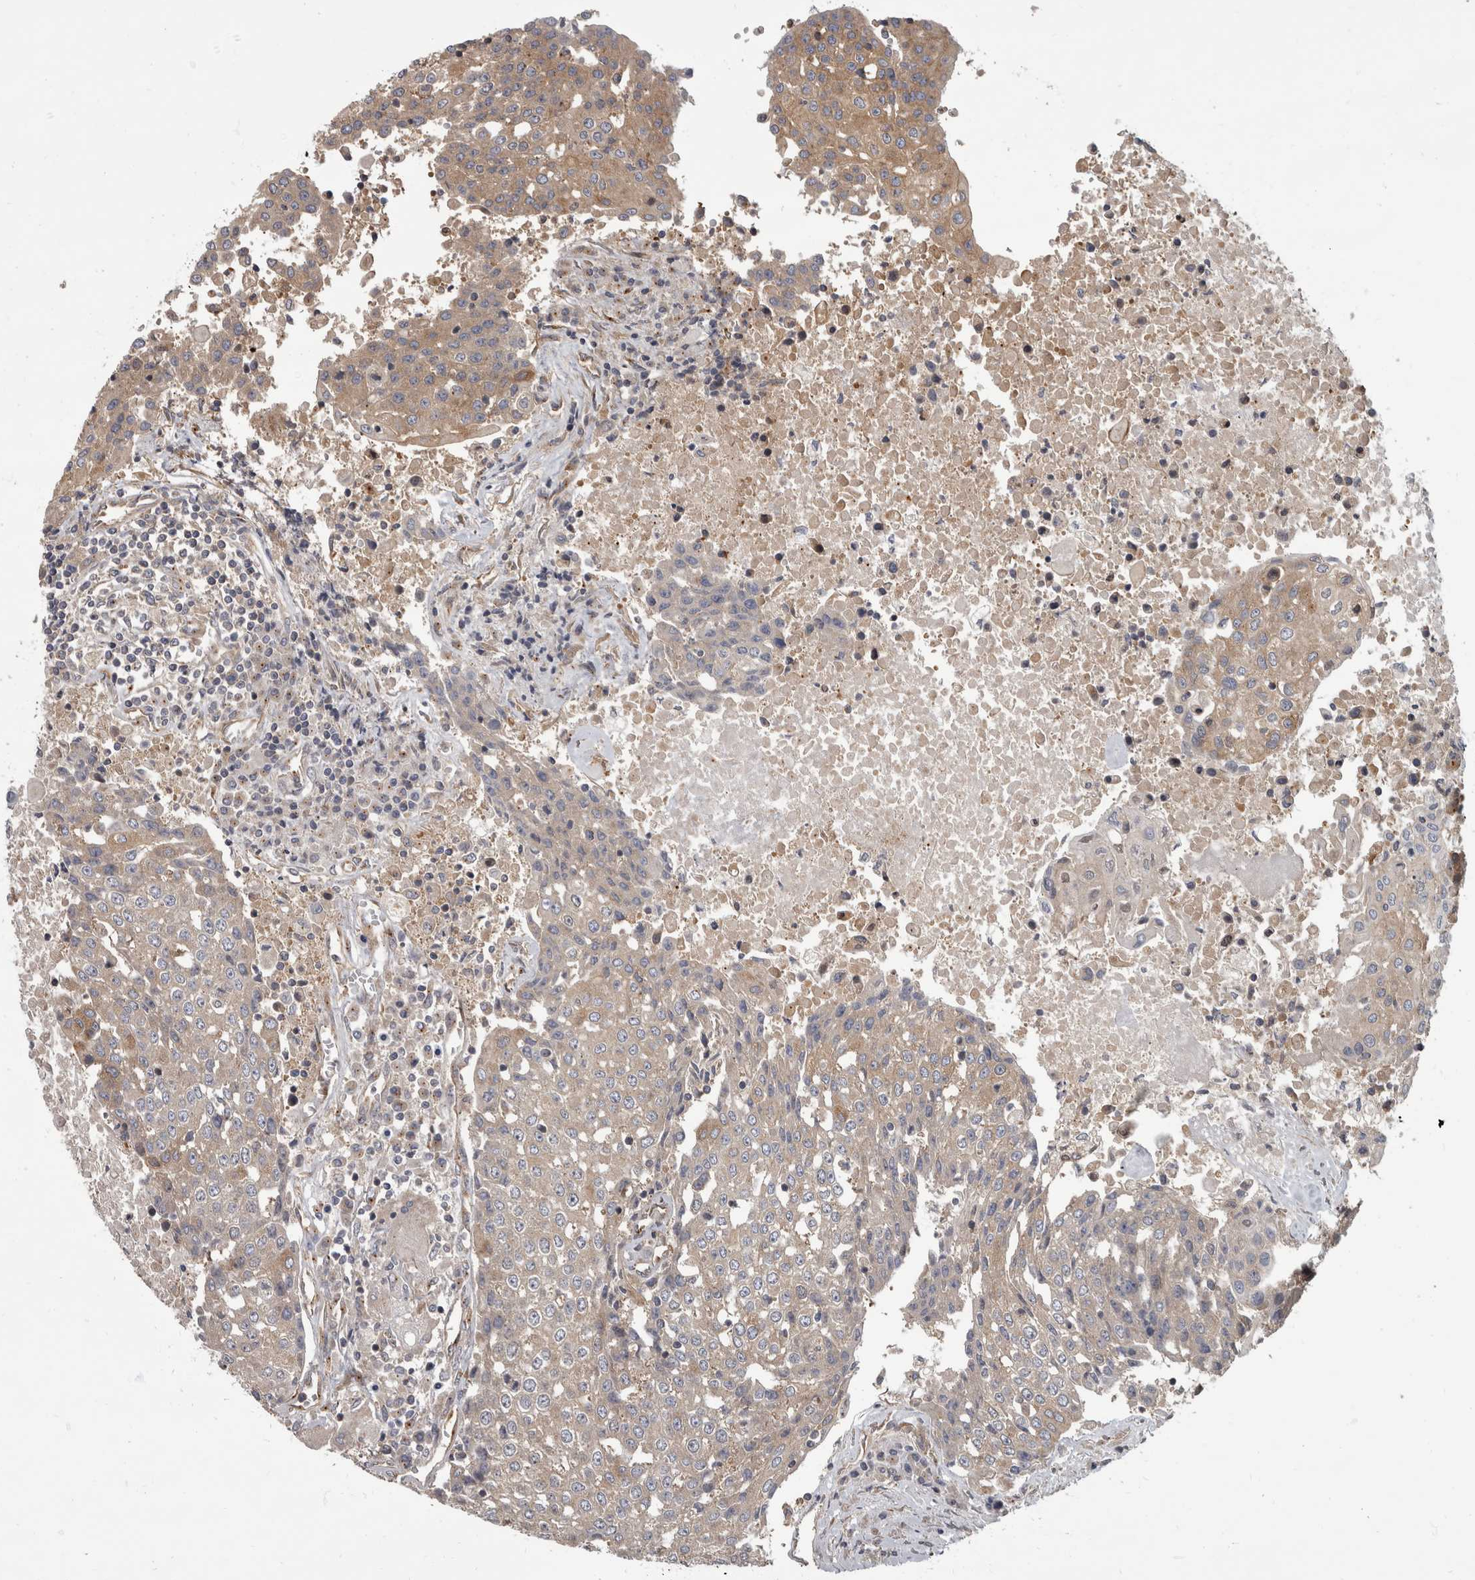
{"staining": {"intensity": "weak", "quantity": "25%-75%", "location": "cytoplasmic/membranous"}, "tissue": "urothelial cancer", "cell_type": "Tumor cells", "image_type": "cancer", "snomed": [{"axis": "morphology", "description": "Urothelial carcinoma, High grade"}, {"axis": "topography", "description": "Urinary bladder"}], "caption": "The image shows staining of urothelial cancer, revealing weak cytoplasmic/membranous protein expression (brown color) within tumor cells.", "gene": "HOOK3", "patient": {"sex": "female", "age": 85}}